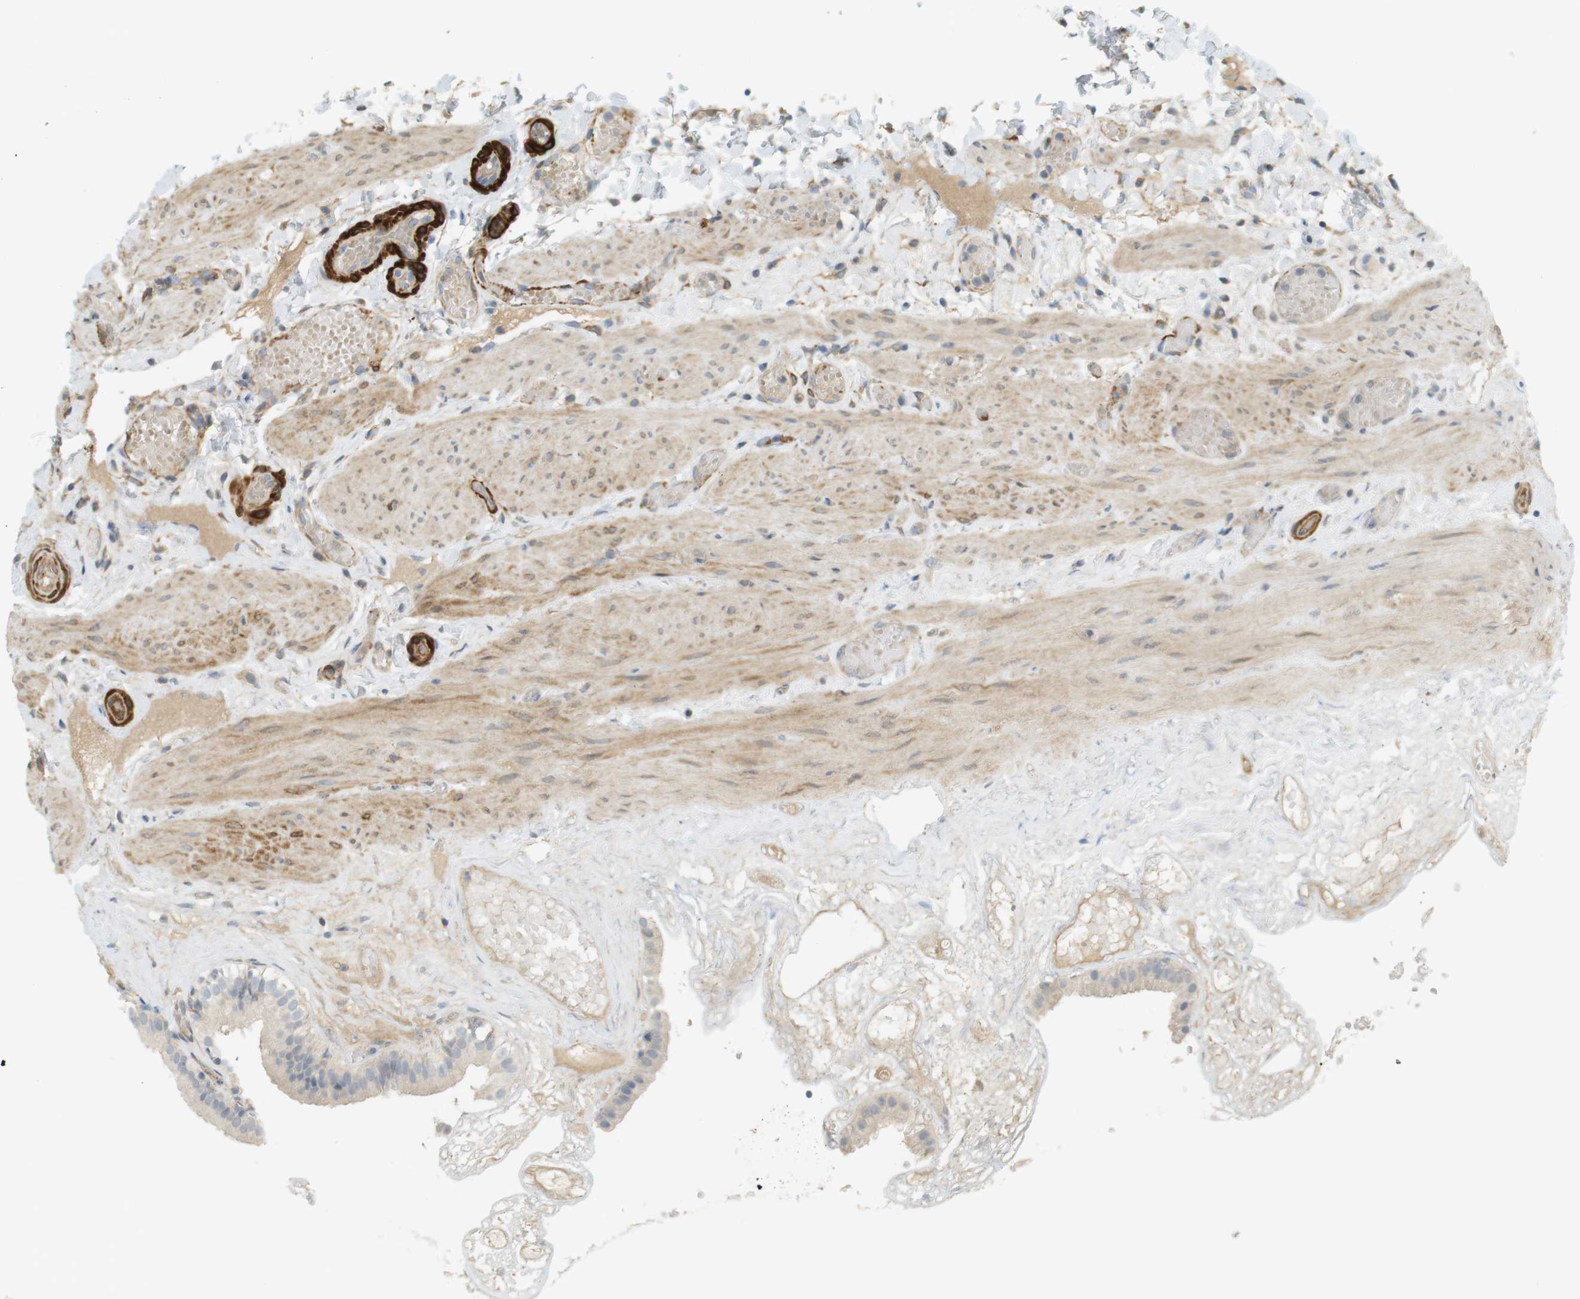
{"staining": {"intensity": "moderate", "quantity": "<25%", "location": "cytoplasmic/membranous"}, "tissue": "gallbladder", "cell_type": "Glandular cells", "image_type": "normal", "snomed": [{"axis": "morphology", "description": "Normal tissue, NOS"}, {"axis": "topography", "description": "Gallbladder"}], "caption": "Glandular cells demonstrate low levels of moderate cytoplasmic/membranous expression in about <25% of cells in normal human gallbladder.", "gene": "PDE3A", "patient": {"sex": "female", "age": 26}}